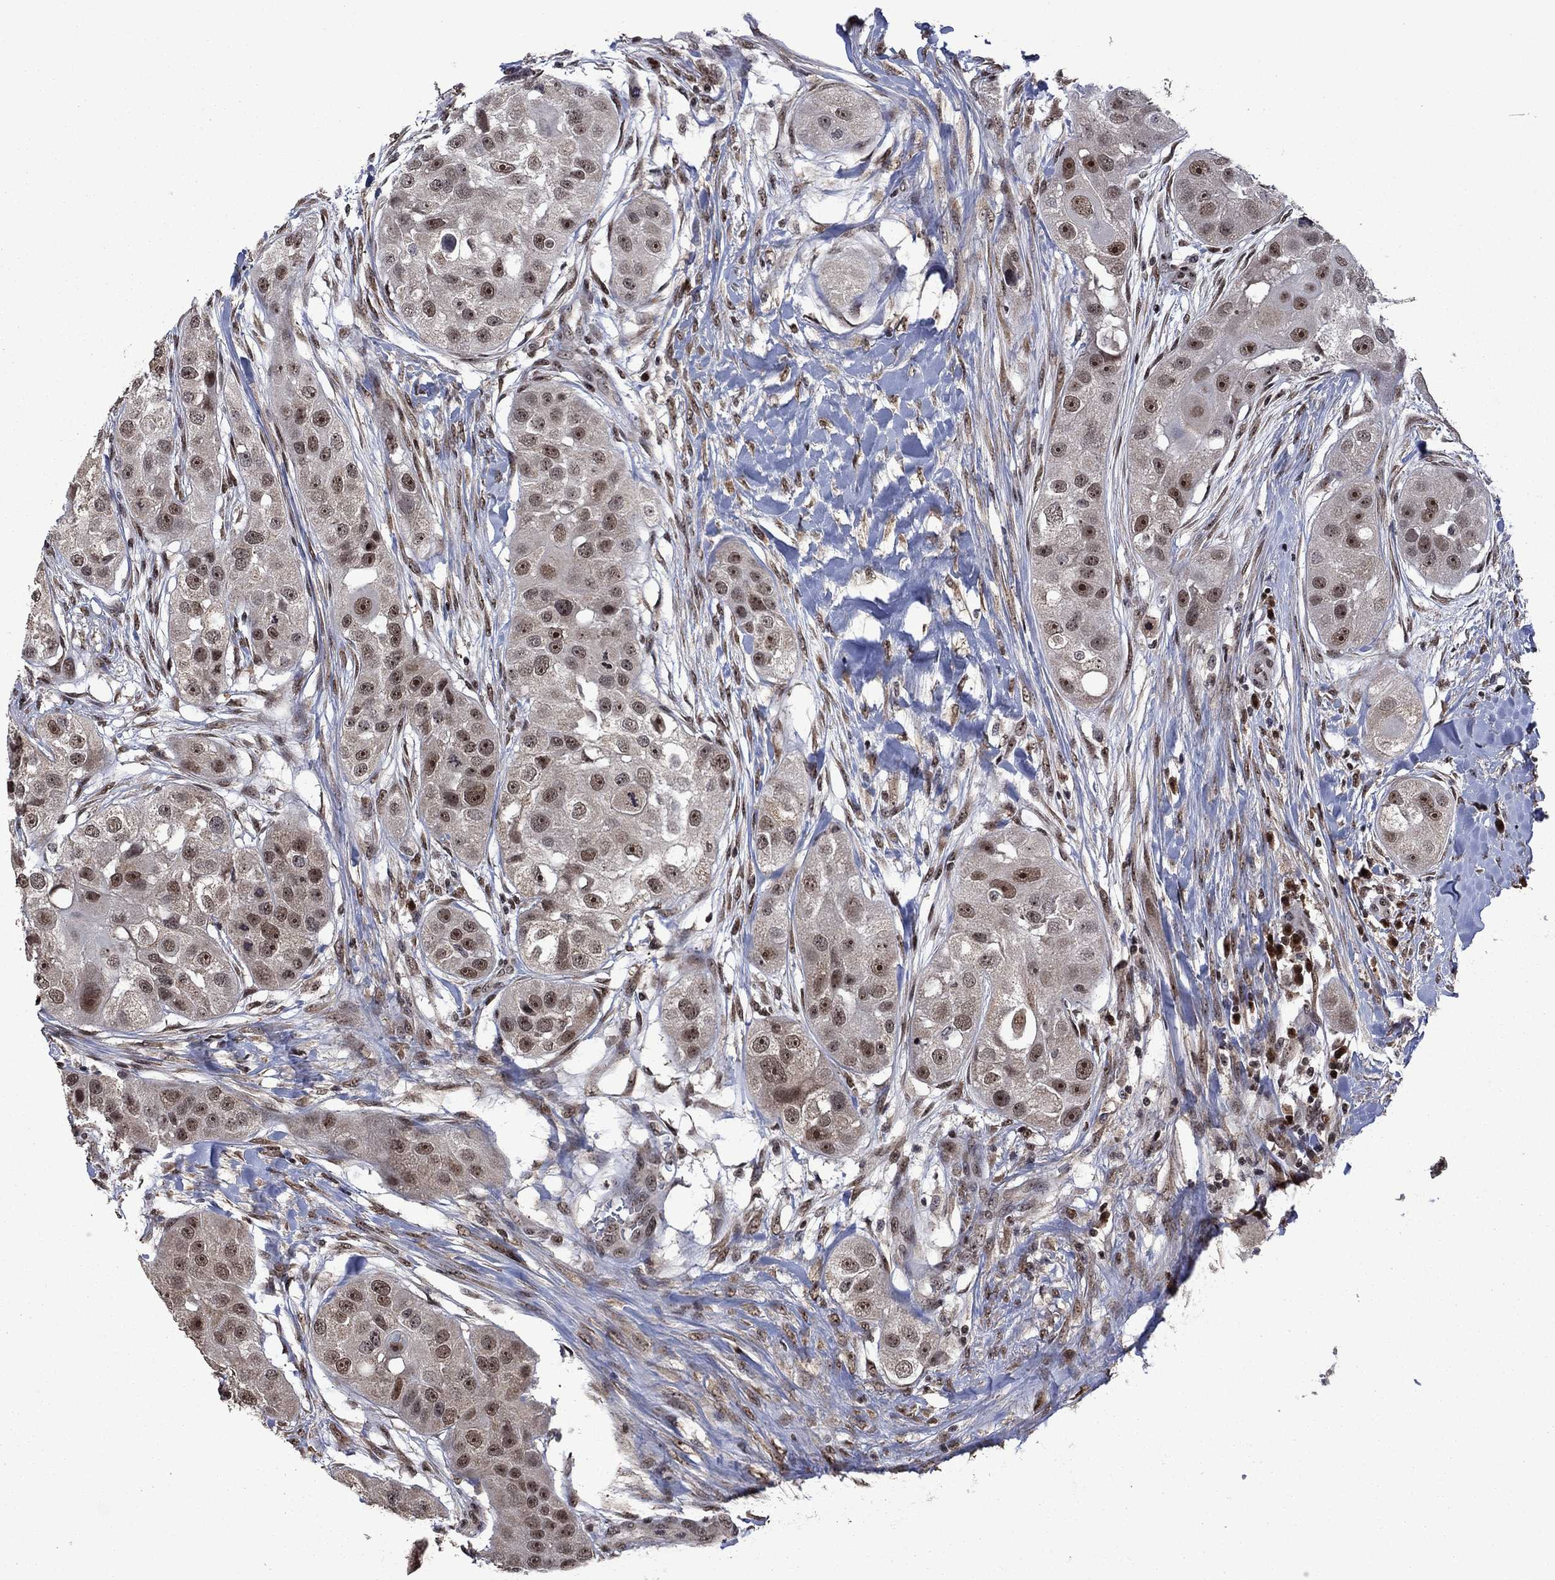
{"staining": {"intensity": "moderate", "quantity": "<25%", "location": "nuclear"}, "tissue": "head and neck cancer", "cell_type": "Tumor cells", "image_type": "cancer", "snomed": [{"axis": "morphology", "description": "Normal tissue, NOS"}, {"axis": "morphology", "description": "Squamous cell carcinoma, NOS"}, {"axis": "topography", "description": "Skeletal muscle"}, {"axis": "topography", "description": "Head-Neck"}], "caption": "High-power microscopy captured an IHC image of squamous cell carcinoma (head and neck), revealing moderate nuclear positivity in about <25% of tumor cells.", "gene": "FBL", "patient": {"sex": "male", "age": 51}}